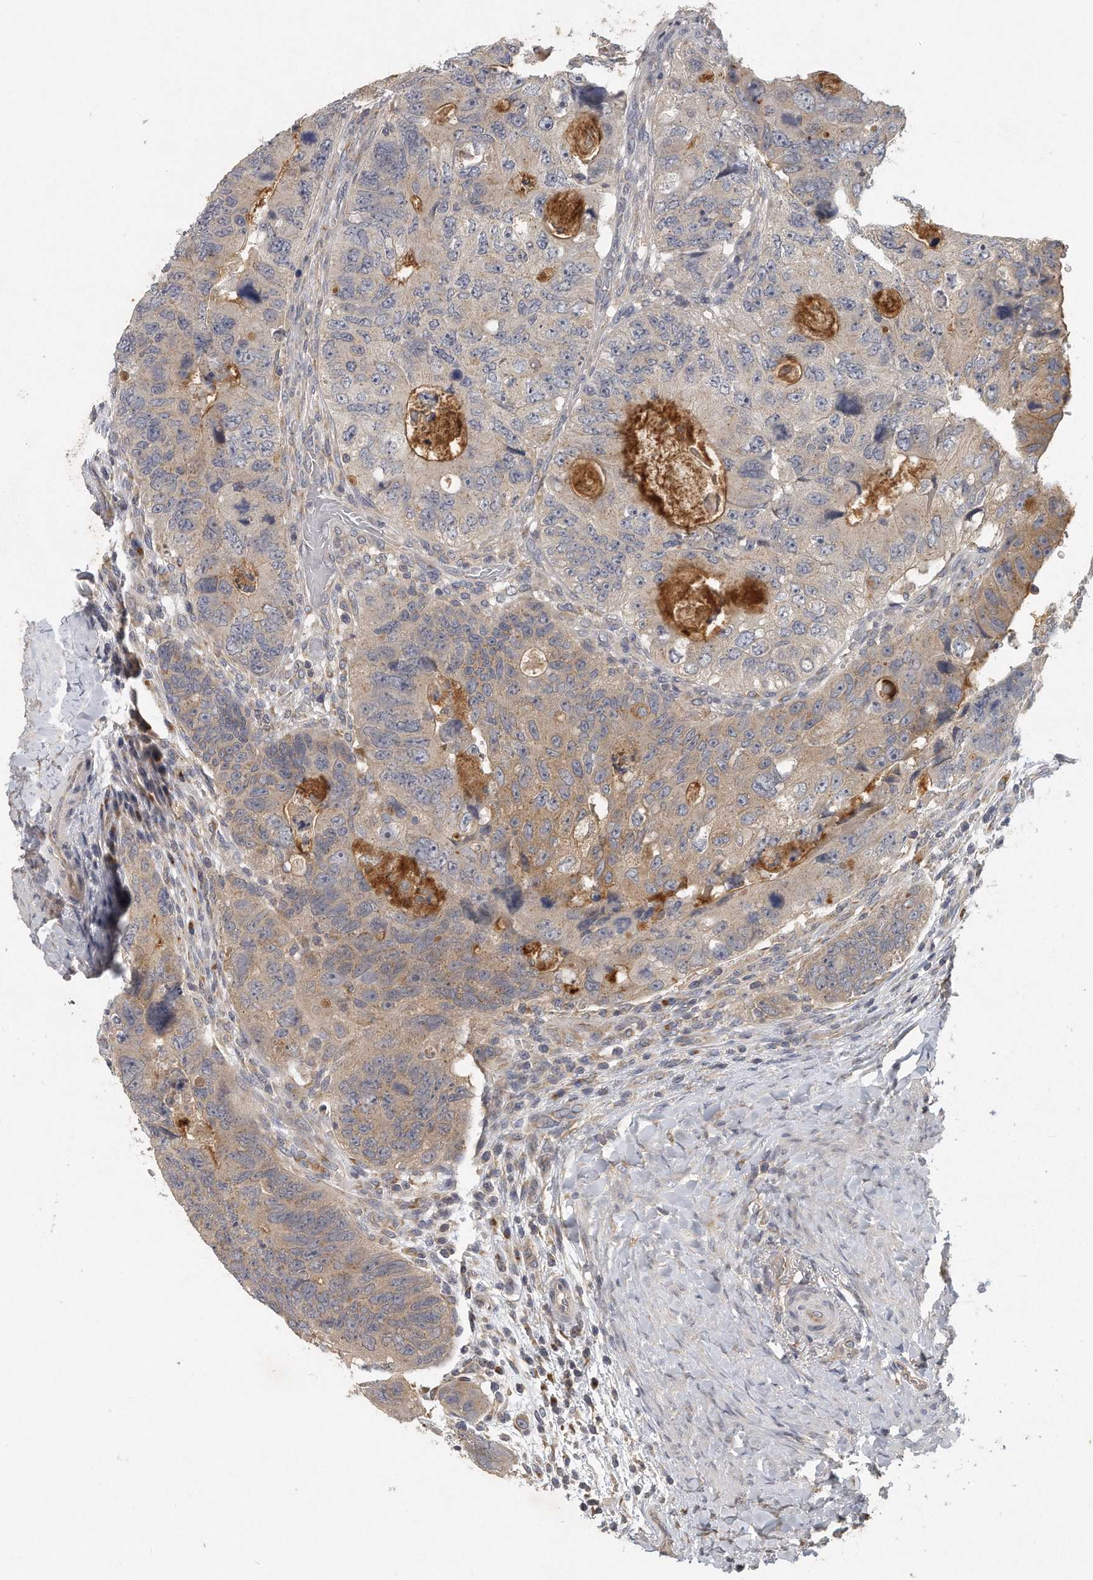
{"staining": {"intensity": "moderate", "quantity": "<25%", "location": "cytoplasmic/membranous"}, "tissue": "colorectal cancer", "cell_type": "Tumor cells", "image_type": "cancer", "snomed": [{"axis": "morphology", "description": "Adenocarcinoma, NOS"}, {"axis": "topography", "description": "Rectum"}], "caption": "The histopathology image reveals staining of colorectal cancer, revealing moderate cytoplasmic/membranous protein staining (brown color) within tumor cells. The staining was performed using DAB (3,3'-diaminobenzidine), with brown indicating positive protein expression. Nuclei are stained blue with hematoxylin.", "gene": "TRAPPC14", "patient": {"sex": "male", "age": 59}}